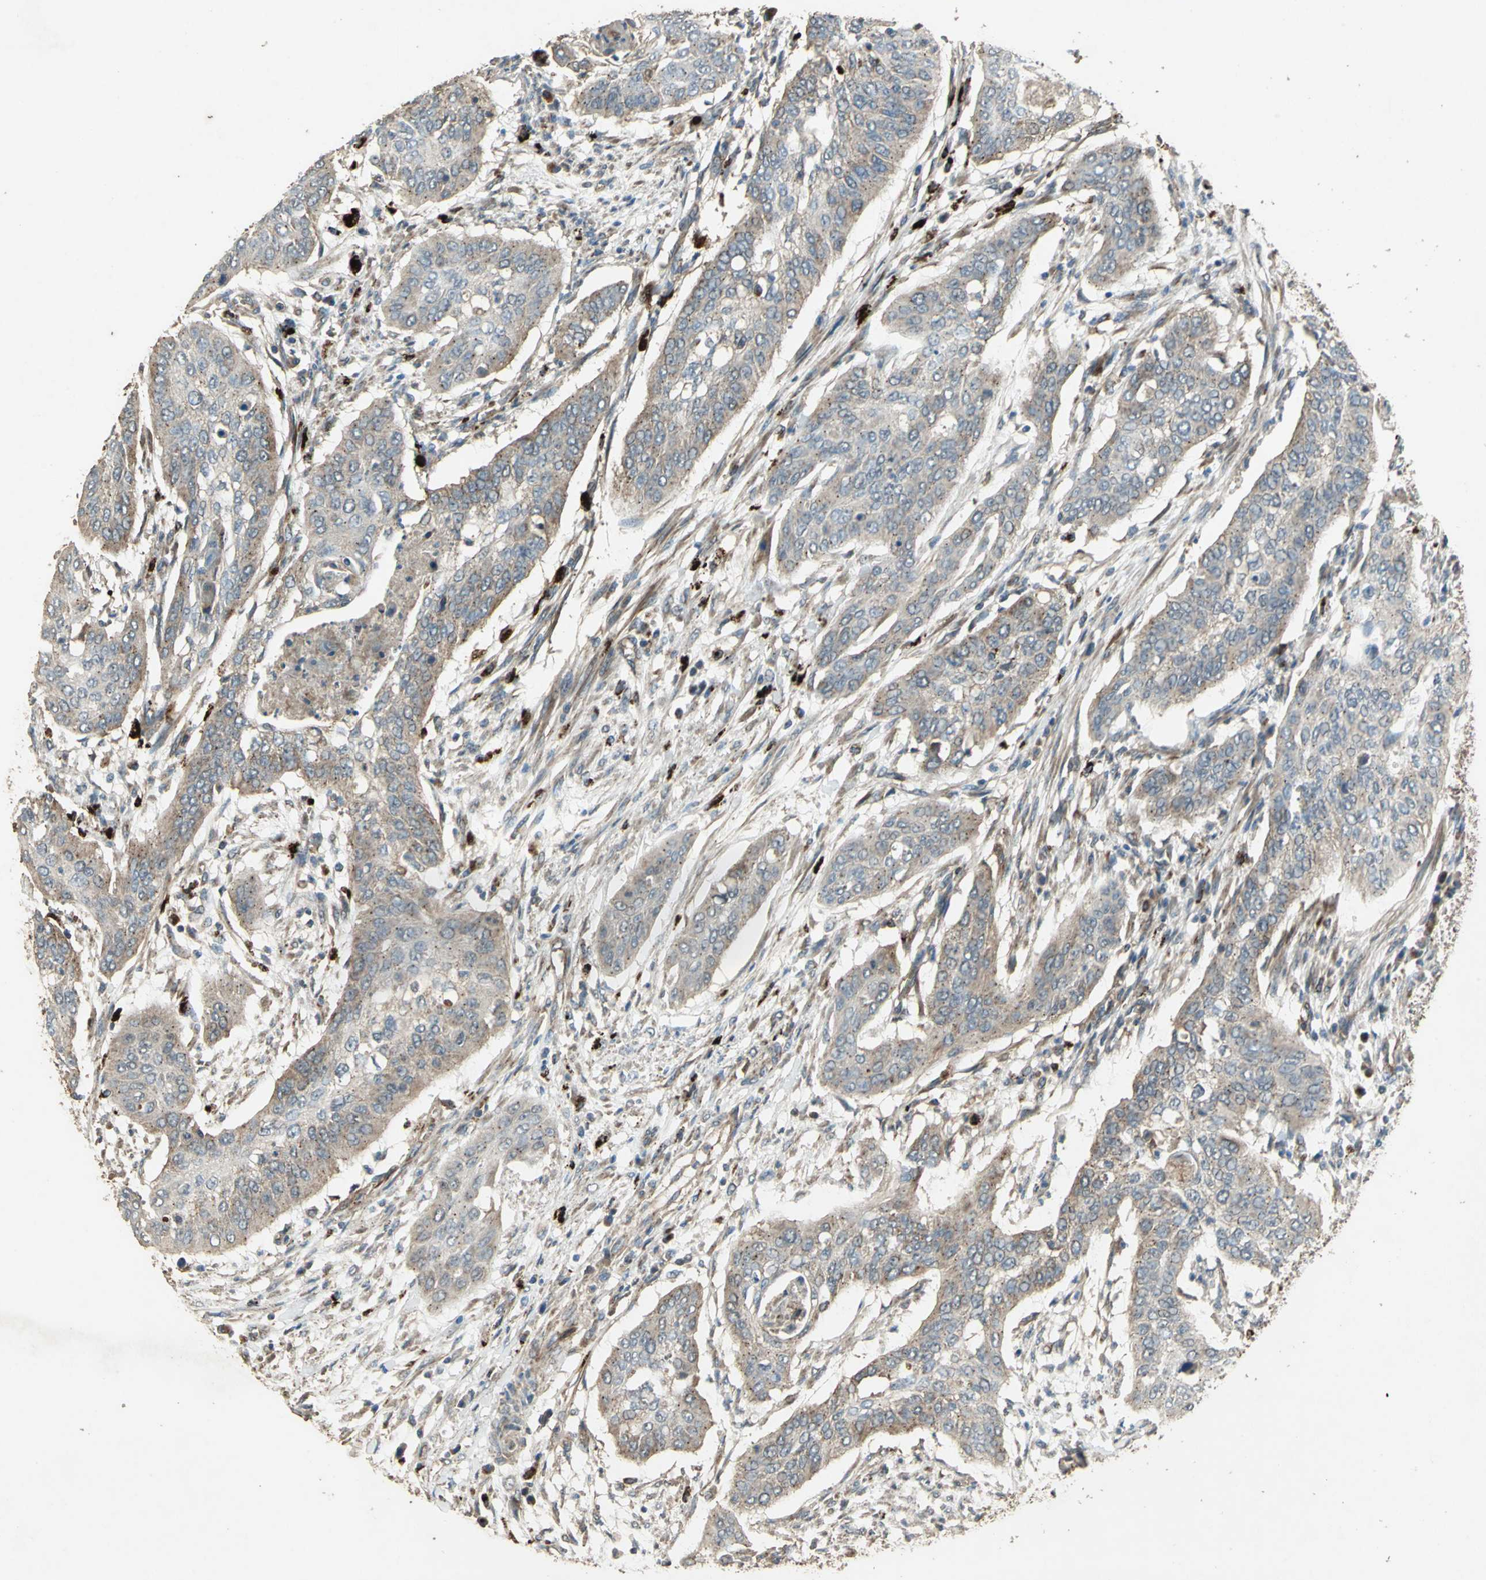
{"staining": {"intensity": "moderate", "quantity": ">75%", "location": "cytoplasmic/membranous"}, "tissue": "cervical cancer", "cell_type": "Tumor cells", "image_type": "cancer", "snomed": [{"axis": "morphology", "description": "Squamous cell carcinoma, NOS"}, {"axis": "topography", "description": "Cervix"}], "caption": "DAB (3,3'-diaminobenzidine) immunohistochemical staining of squamous cell carcinoma (cervical) displays moderate cytoplasmic/membranous protein expression in approximately >75% of tumor cells.", "gene": "POLRMT", "patient": {"sex": "female", "age": 39}}